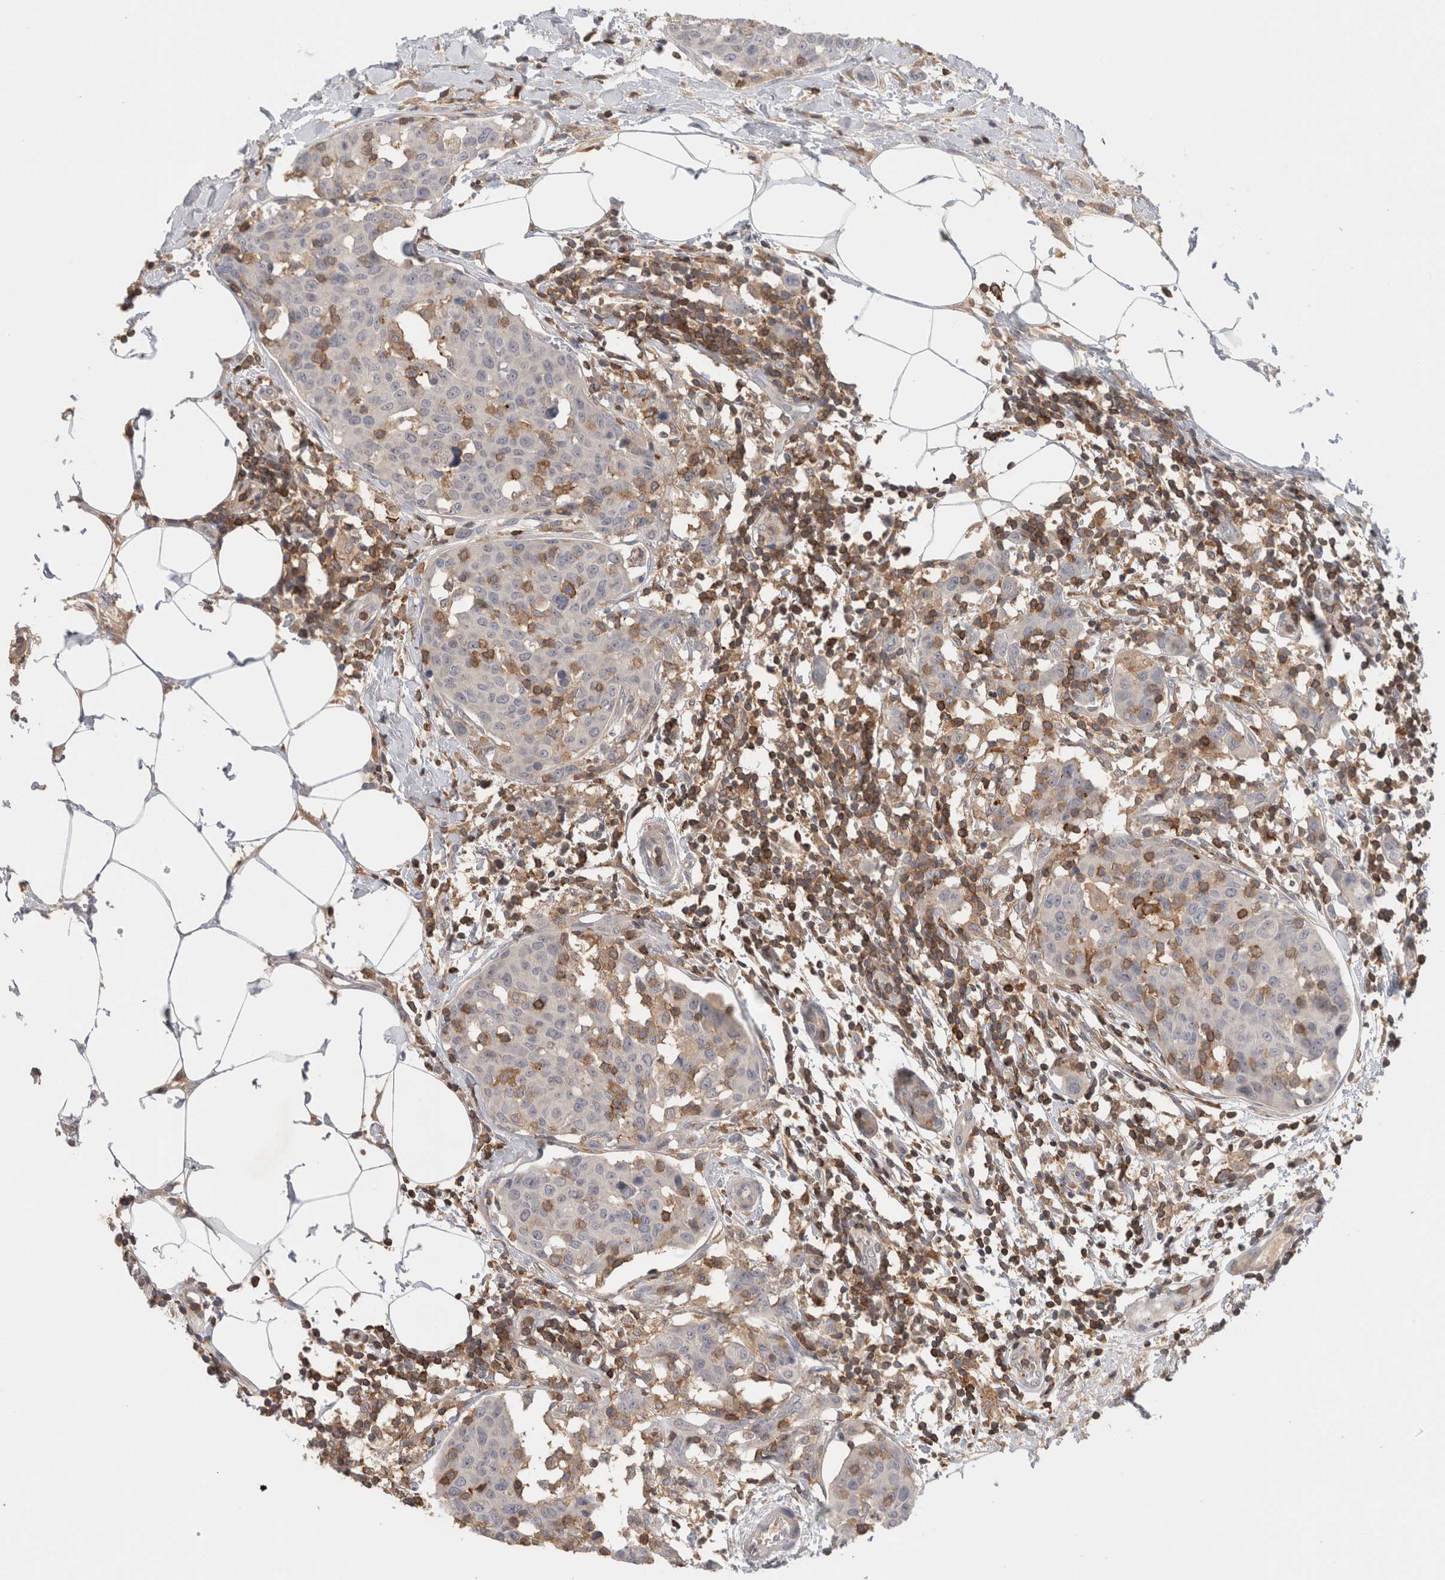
{"staining": {"intensity": "negative", "quantity": "none", "location": "none"}, "tissue": "breast cancer", "cell_type": "Tumor cells", "image_type": "cancer", "snomed": [{"axis": "morphology", "description": "Normal tissue, NOS"}, {"axis": "morphology", "description": "Duct carcinoma"}, {"axis": "topography", "description": "Breast"}], "caption": "IHC image of human breast intraductal carcinoma stained for a protein (brown), which reveals no expression in tumor cells.", "gene": "GFRA2", "patient": {"sex": "female", "age": 37}}